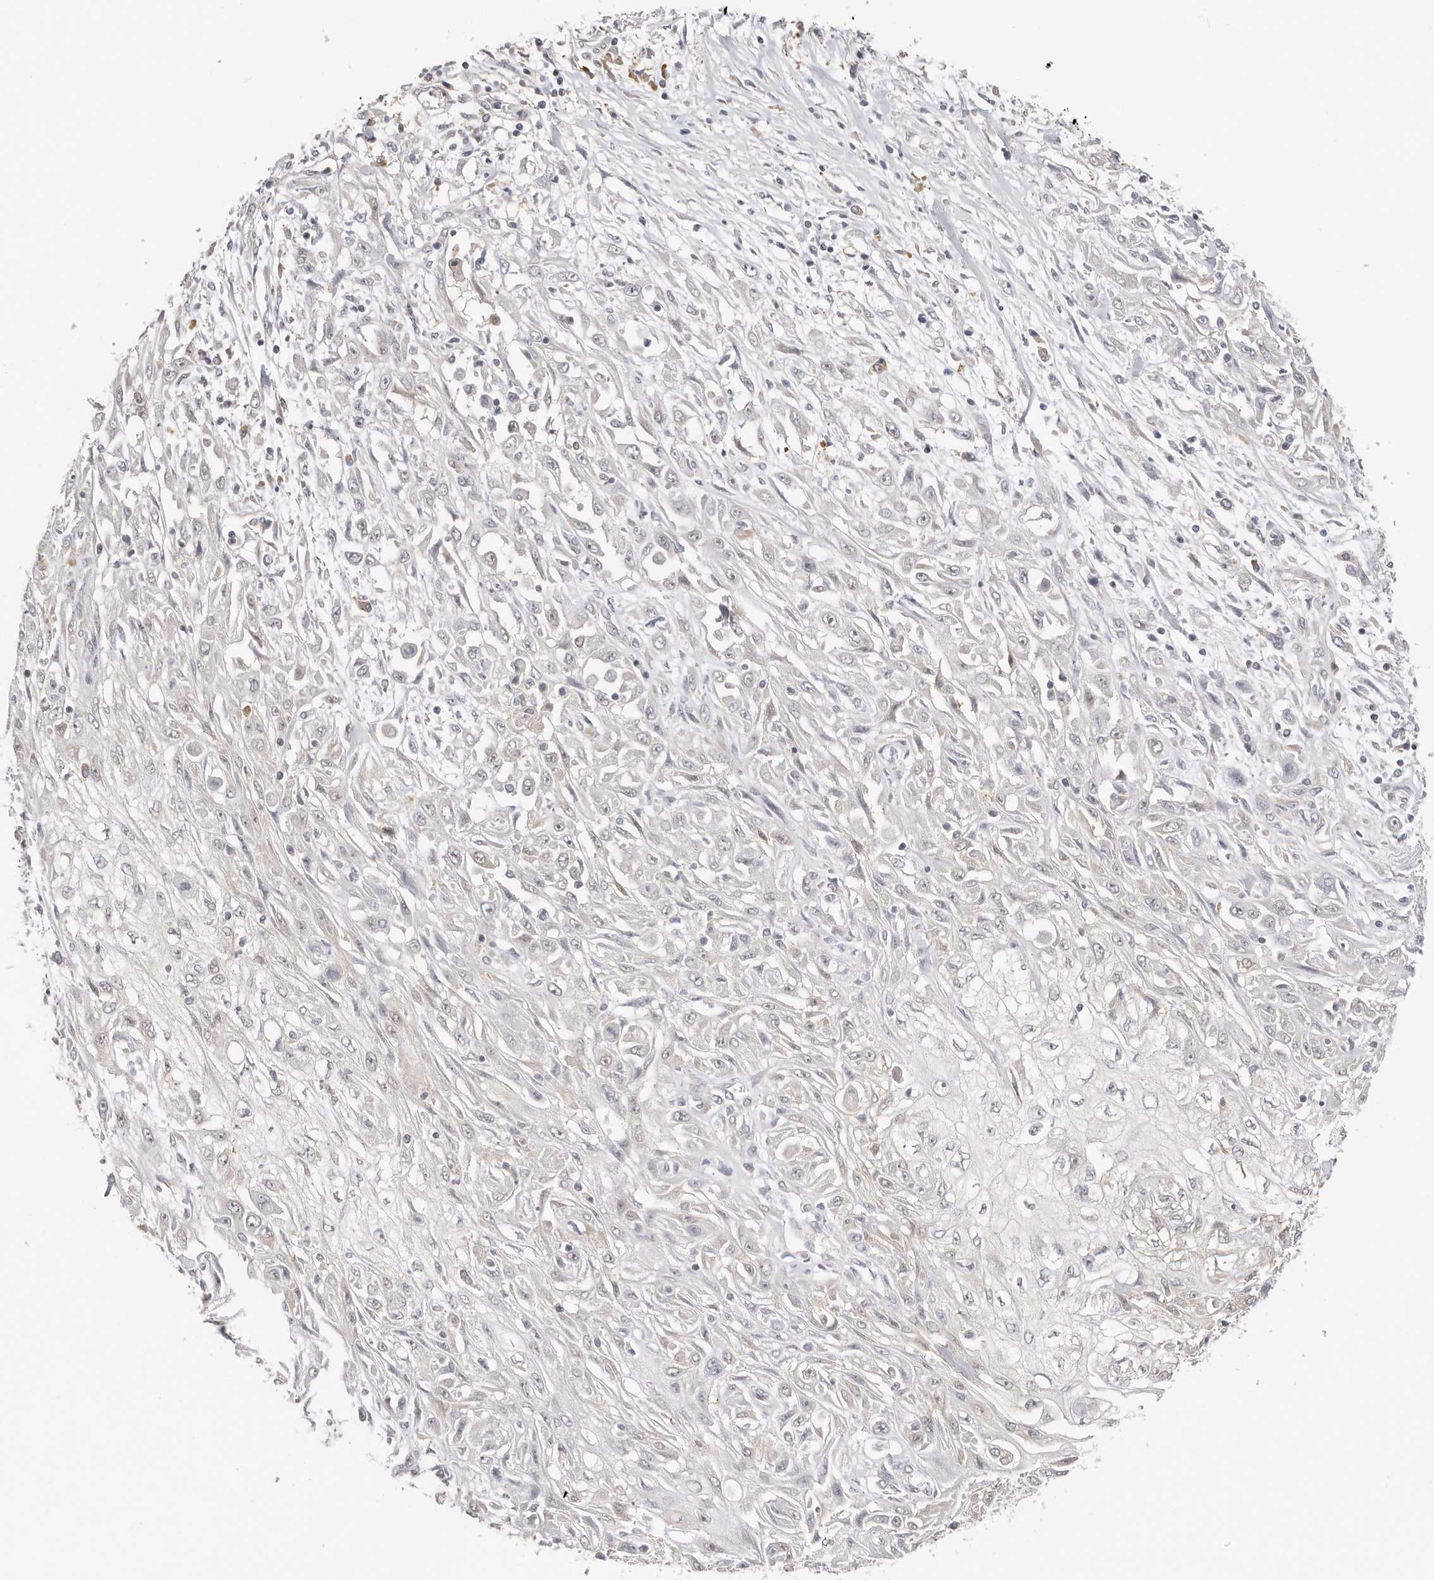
{"staining": {"intensity": "negative", "quantity": "none", "location": "none"}, "tissue": "skin cancer", "cell_type": "Tumor cells", "image_type": "cancer", "snomed": [{"axis": "morphology", "description": "Squamous cell carcinoma, NOS"}, {"axis": "morphology", "description": "Squamous cell carcinoma, metastatic, NOS"}, {"axis": "topography", "description": "Skin"}, {"axis": "topography", "description": "Lymph node"}], "caption": "A histopathology image of human squamous cell carcinoma (skin) is negative for staining in tumor cells.", "gene": "LARP7", "patient": {"sex": "male", "age": 75}}